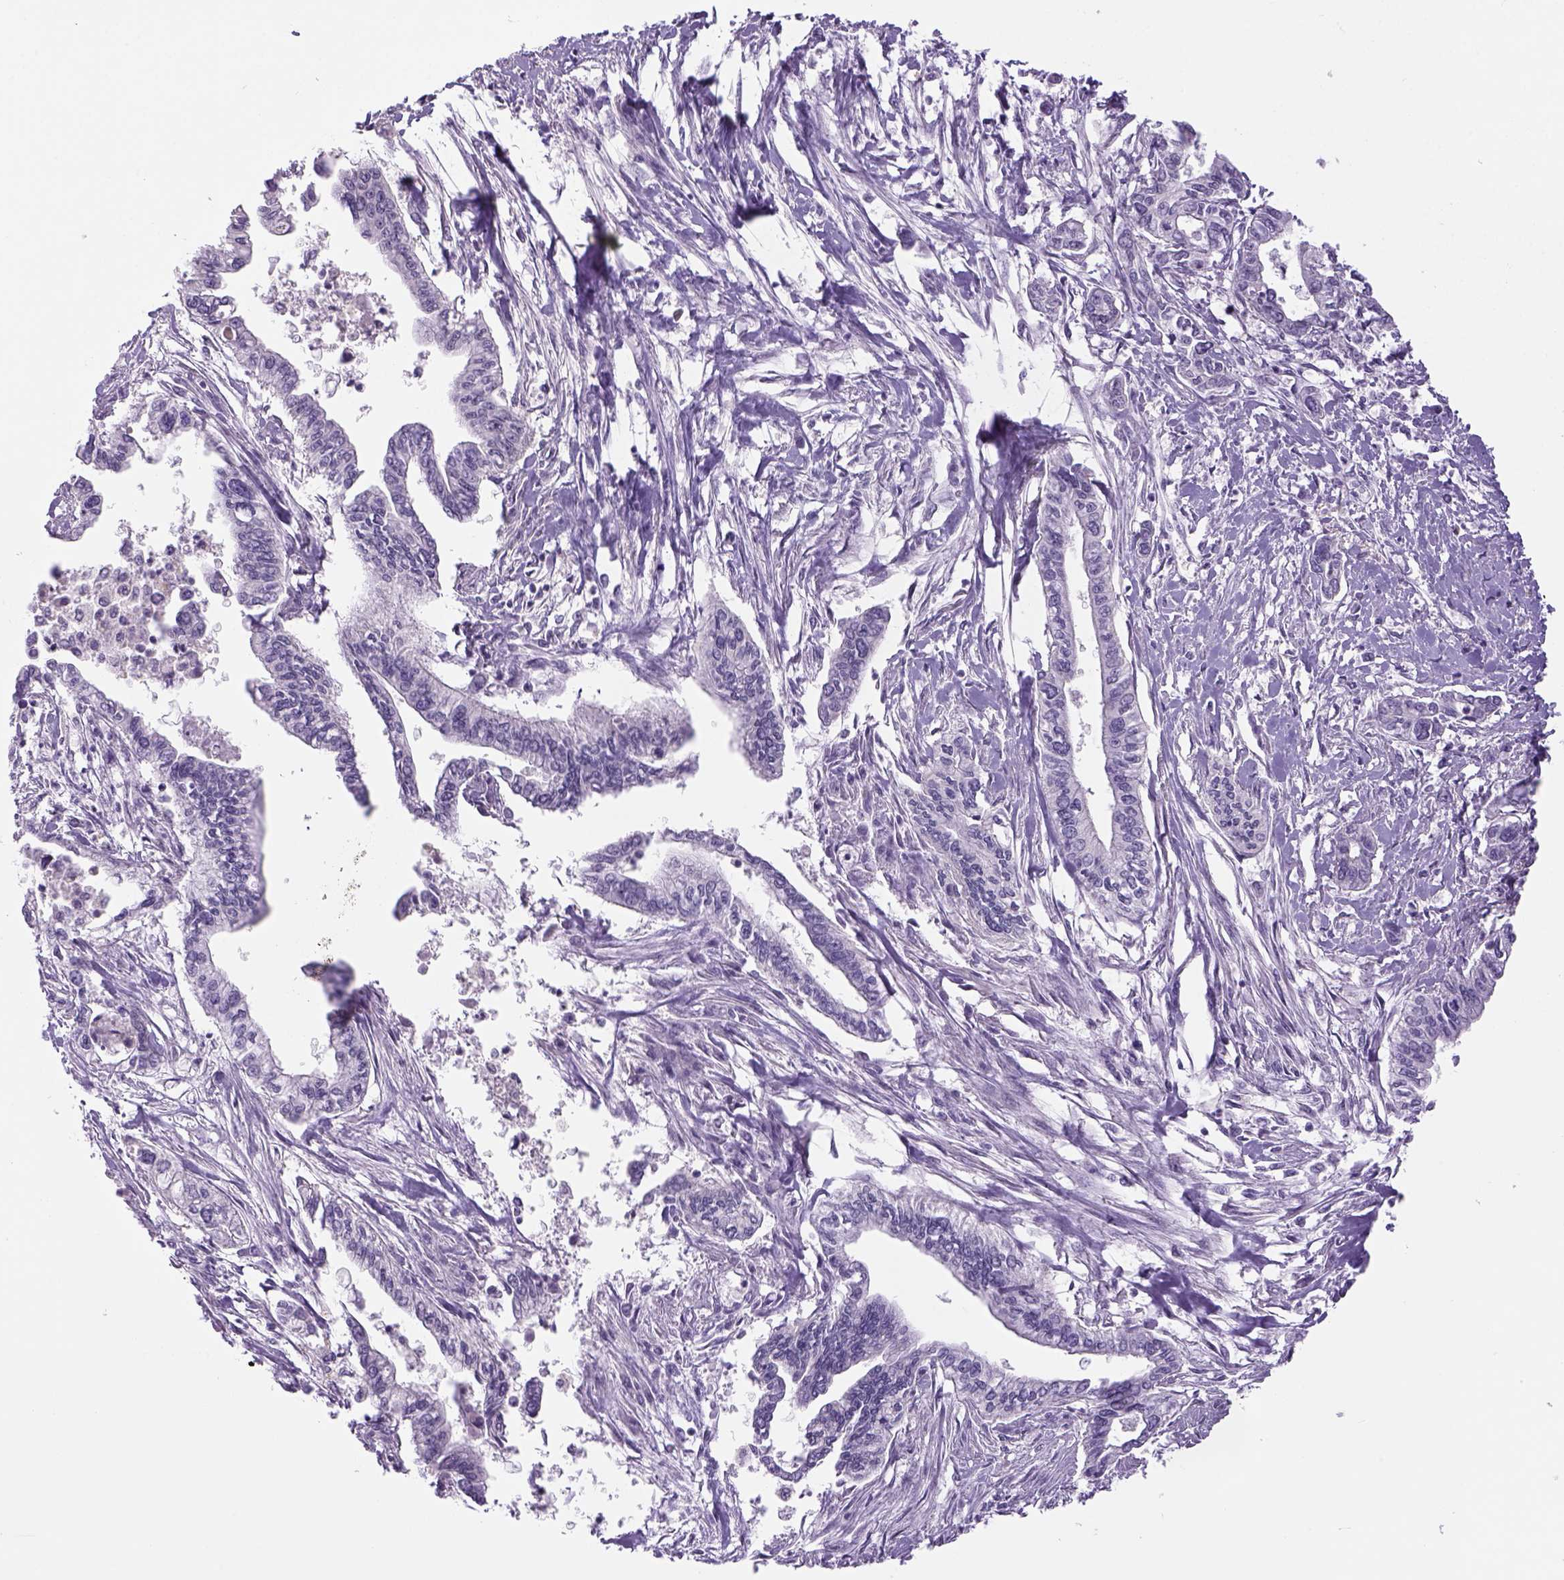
{"staining": {"intensity": "negative", "quantity": "none", "location": "none"}, "tissue": "pancreatic cancer", "cell_type": "Tumor cells", "image_type": "cancer", "snomed": [{"axis": "morphology", "description": "Adenocarcinoma, NOS"}, {"axis": "topography", "description": "Pancreas"}], "caption": "Immunohistochemical staining of pancreatic cancer shows no significant staining in tumor cells. The staining was performed using DAB to visualize the protein expression in brown, while the nuclei were stained in blue with hematoxylin (Magnification: 20x).", "gene": "DBH", "patient": {"sex": "male", "age": 60}}